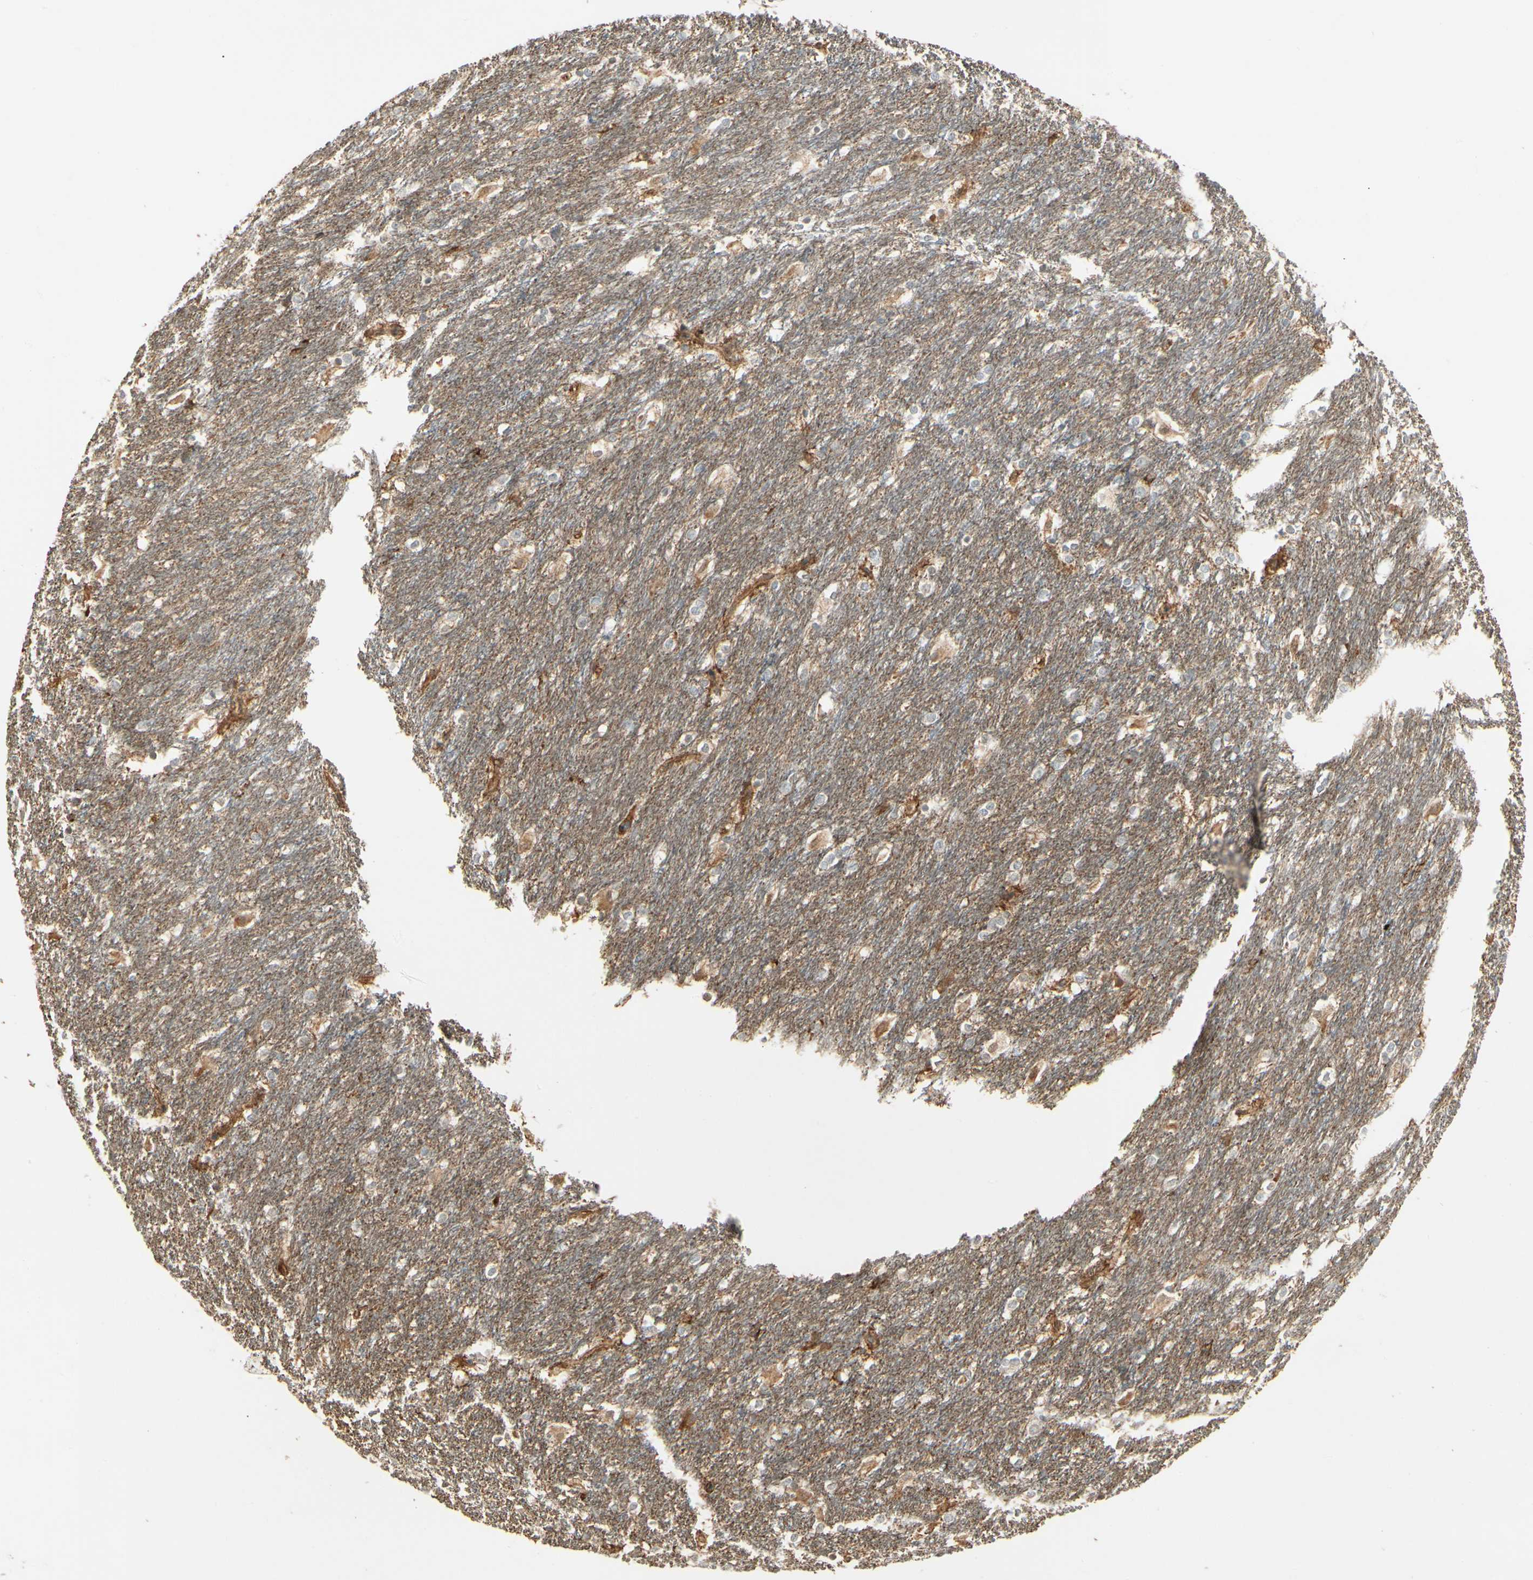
{"staining": {"intensity": "moderate", "quantity": "<25%", "location": "cytoplasmic/membranous"}, "tissue": "caudate", "cell_type": "Glial cells", "image_type": "normal", "snomed": [{"axis": "morphology", "description": "Normal tissue, NOS"}, {"axis": "topography", "description": "Lateral ventricle wall"}], "caption": "Caudate stained with DAB immunohistochemistry (IHC) displays low levels of moderate cytoplasmic/membranous staining in about <25% of glial cells.", "gene": "RNF180", "patient": {"sex": "female", "age": 19}}